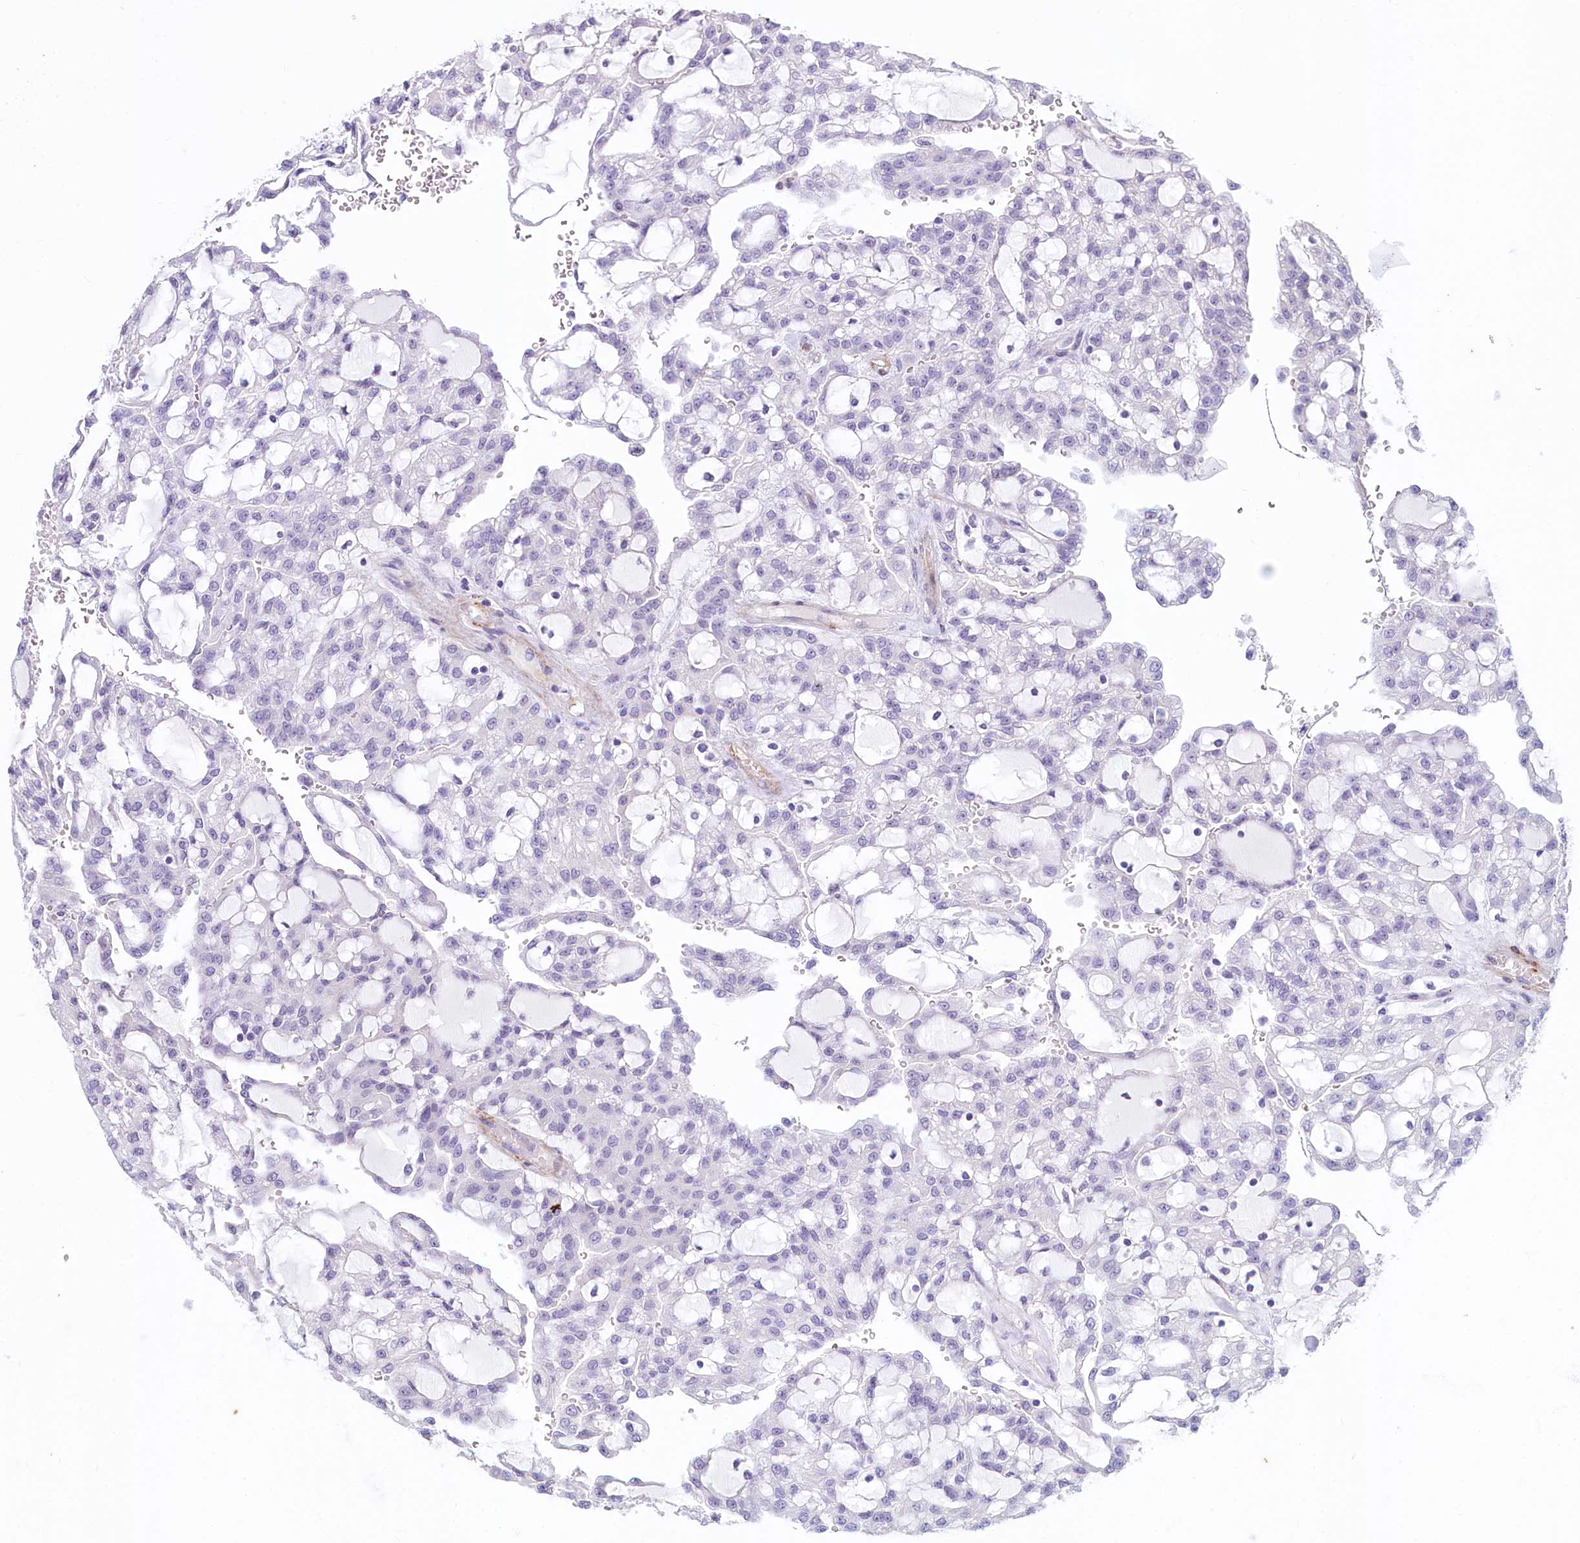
{"staining": {"intensity": "negative", "quantity": "none", "location": "none"}, "tissue": "renal cancer", "cell_type": "Tumor cells", "image_type": "cancer", "snomed": [{"axis": "morphology", "description": "Adenocarcinoma, NOS"}, {"axis": "topography", "description": "Kidney"}], "caption": "A high-resolution histopathology image shows IHC staining of renal adenocarcinoma, which demonstrates no significant expression in tumor cells.", "gene": "PROCR", "patient": {"sex": "male", "age": 63}}